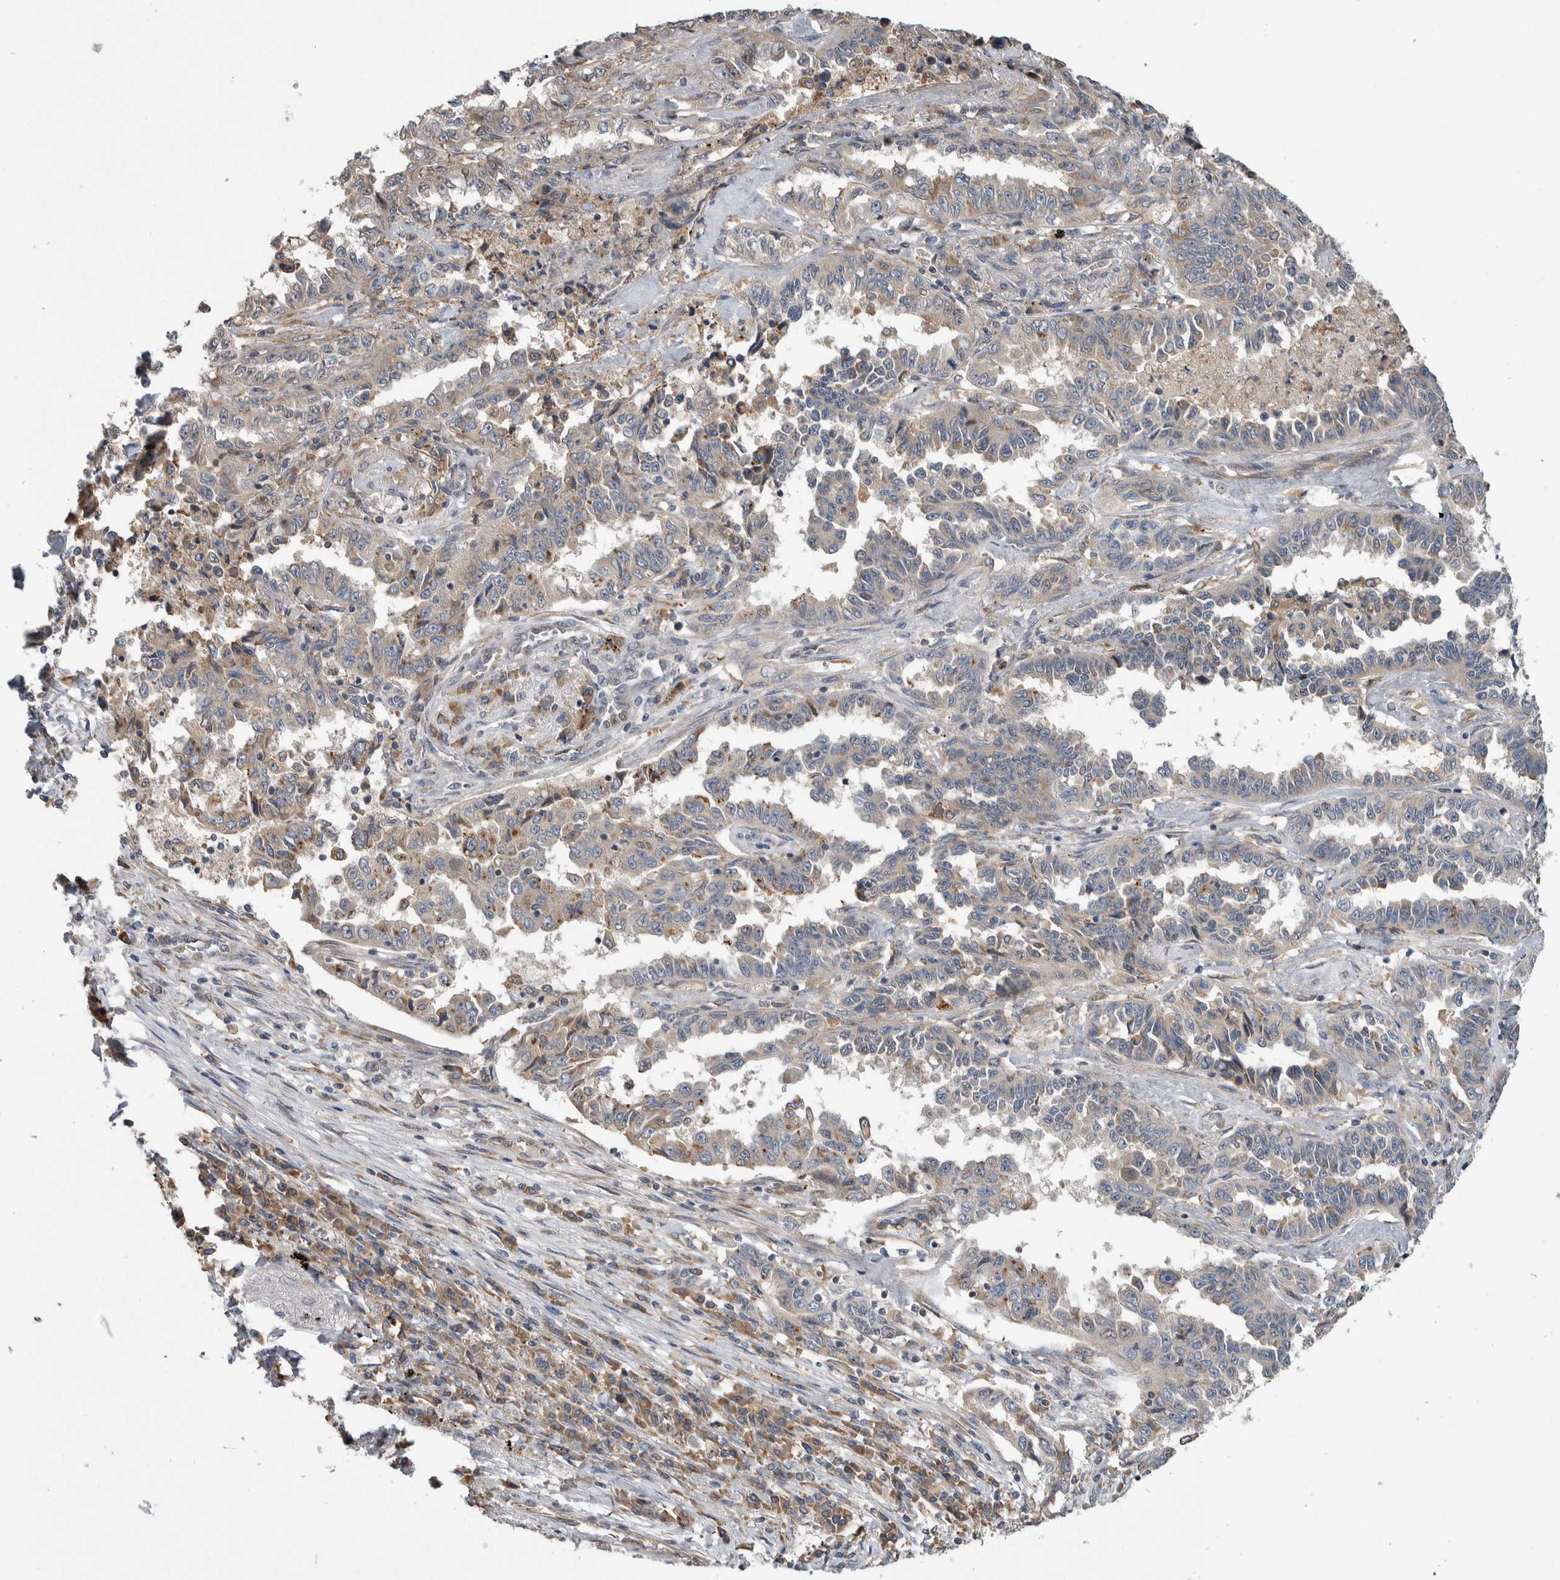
{"staining": {"intensity": "weak", "quantity": "<25%", "location": "cytoplasmic/membranous"}, "tissue": "lung cancer", "cell_type": "Tumor cells", "image_type": "cancer", "snomed": [{"axis": "morphology", "description": "Adenocarcinoma, NOS"}, {"axis": "topography", "description": "Lung"}], "caption": "The photomicrograph exhibits no staining of tumor cells in lung adenocarcinoma. (Stains: DAB IHC with hematoxylin counter stain, Microscopy: brightfield microscopy at high magnification).", "gene": "PRDM4", "patient": {"sex": "female", "age": 51}}